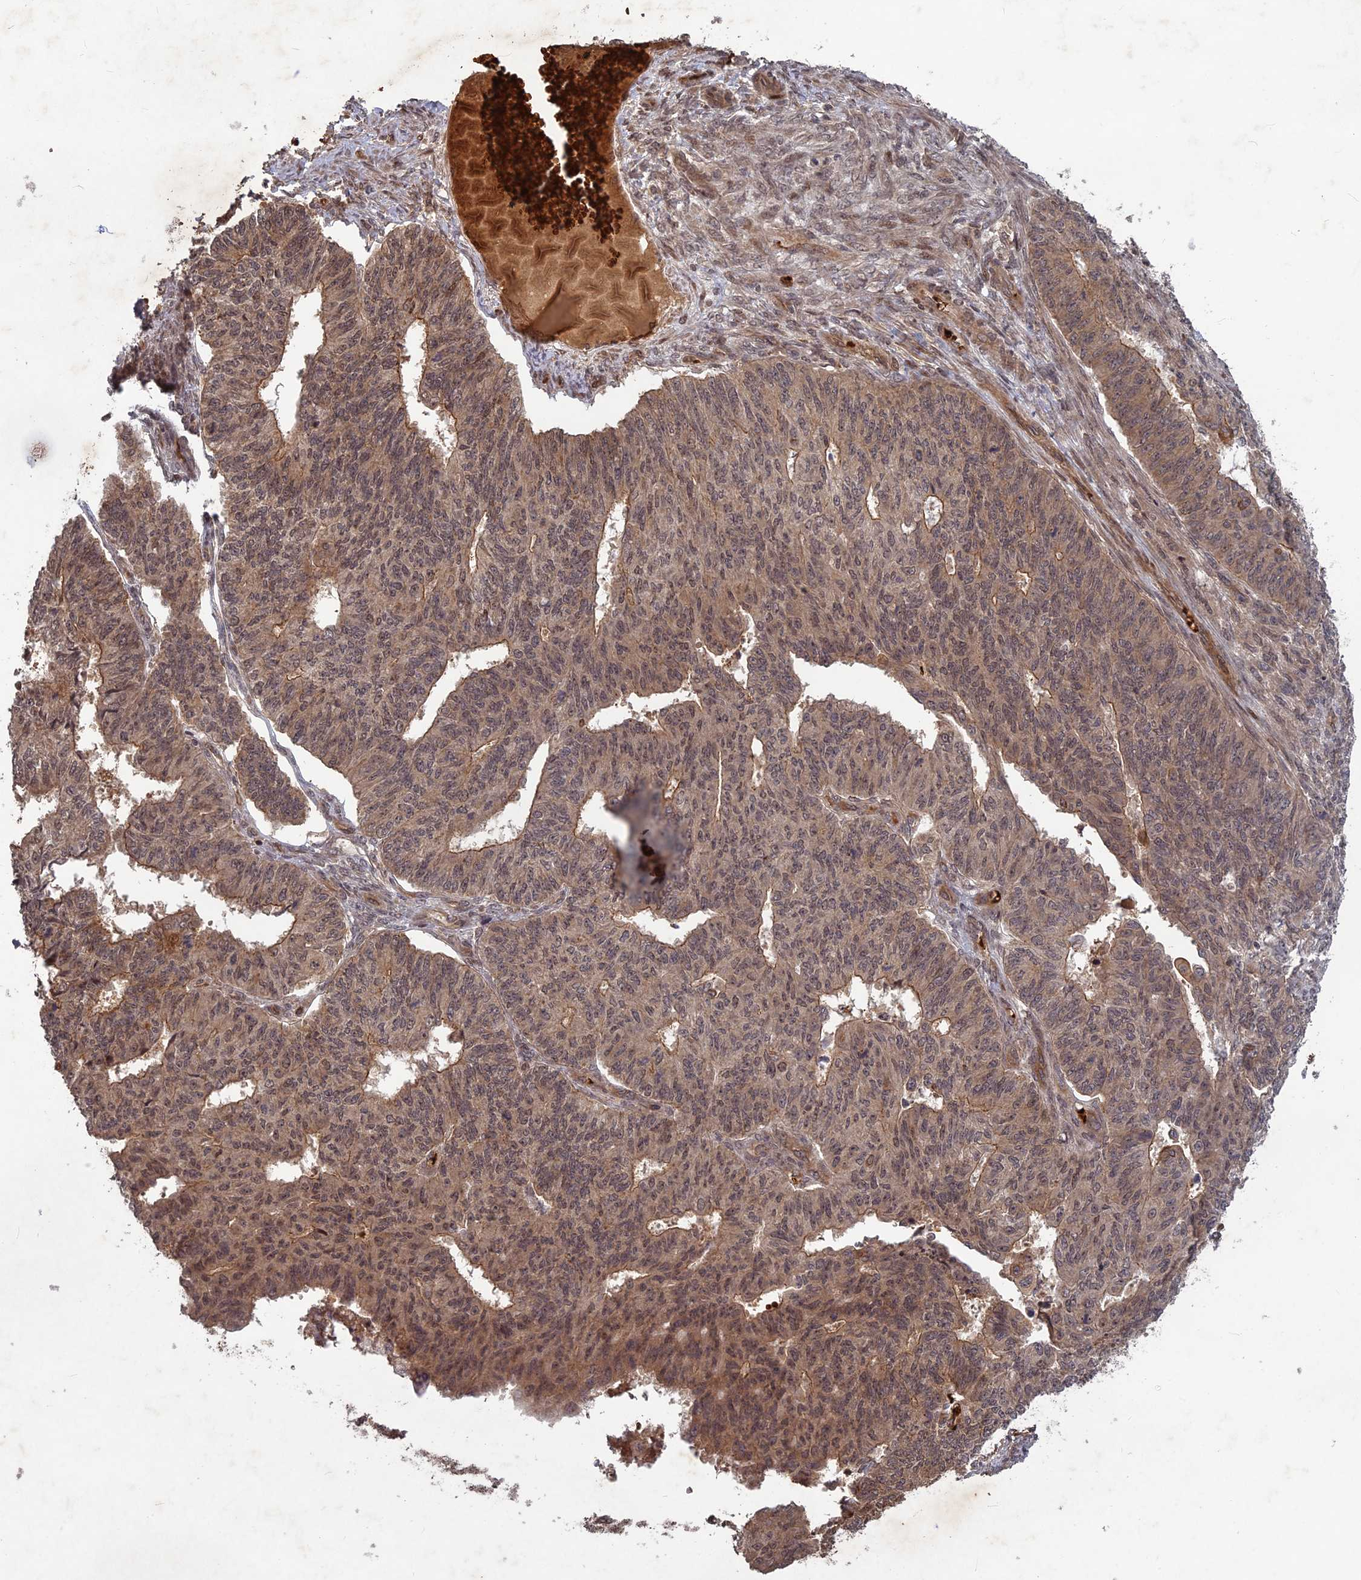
{"staining": {"intensity": "moderate", "quantity": ">75%", "location": "cytoplasmic/membranous,nuclear"}, "tissue": "endometrial cancer", "cell_type": "Tumor cells", "image_type": "cancer", "snomed": [{"axis": "morphology", "description": "Adenocarcinoma, NOS"}, {"axis": "topography", "description": "Endometrium"}], "caption": "Protein expression analysis of human endometrial cancer (adenocarcinoma) reveals moderate cytoplasmic/membranous and nuclear positivity in about >75% of tumor cells.", "gene": "SRMS", "patient": {"sex": "female", "age": 32}}